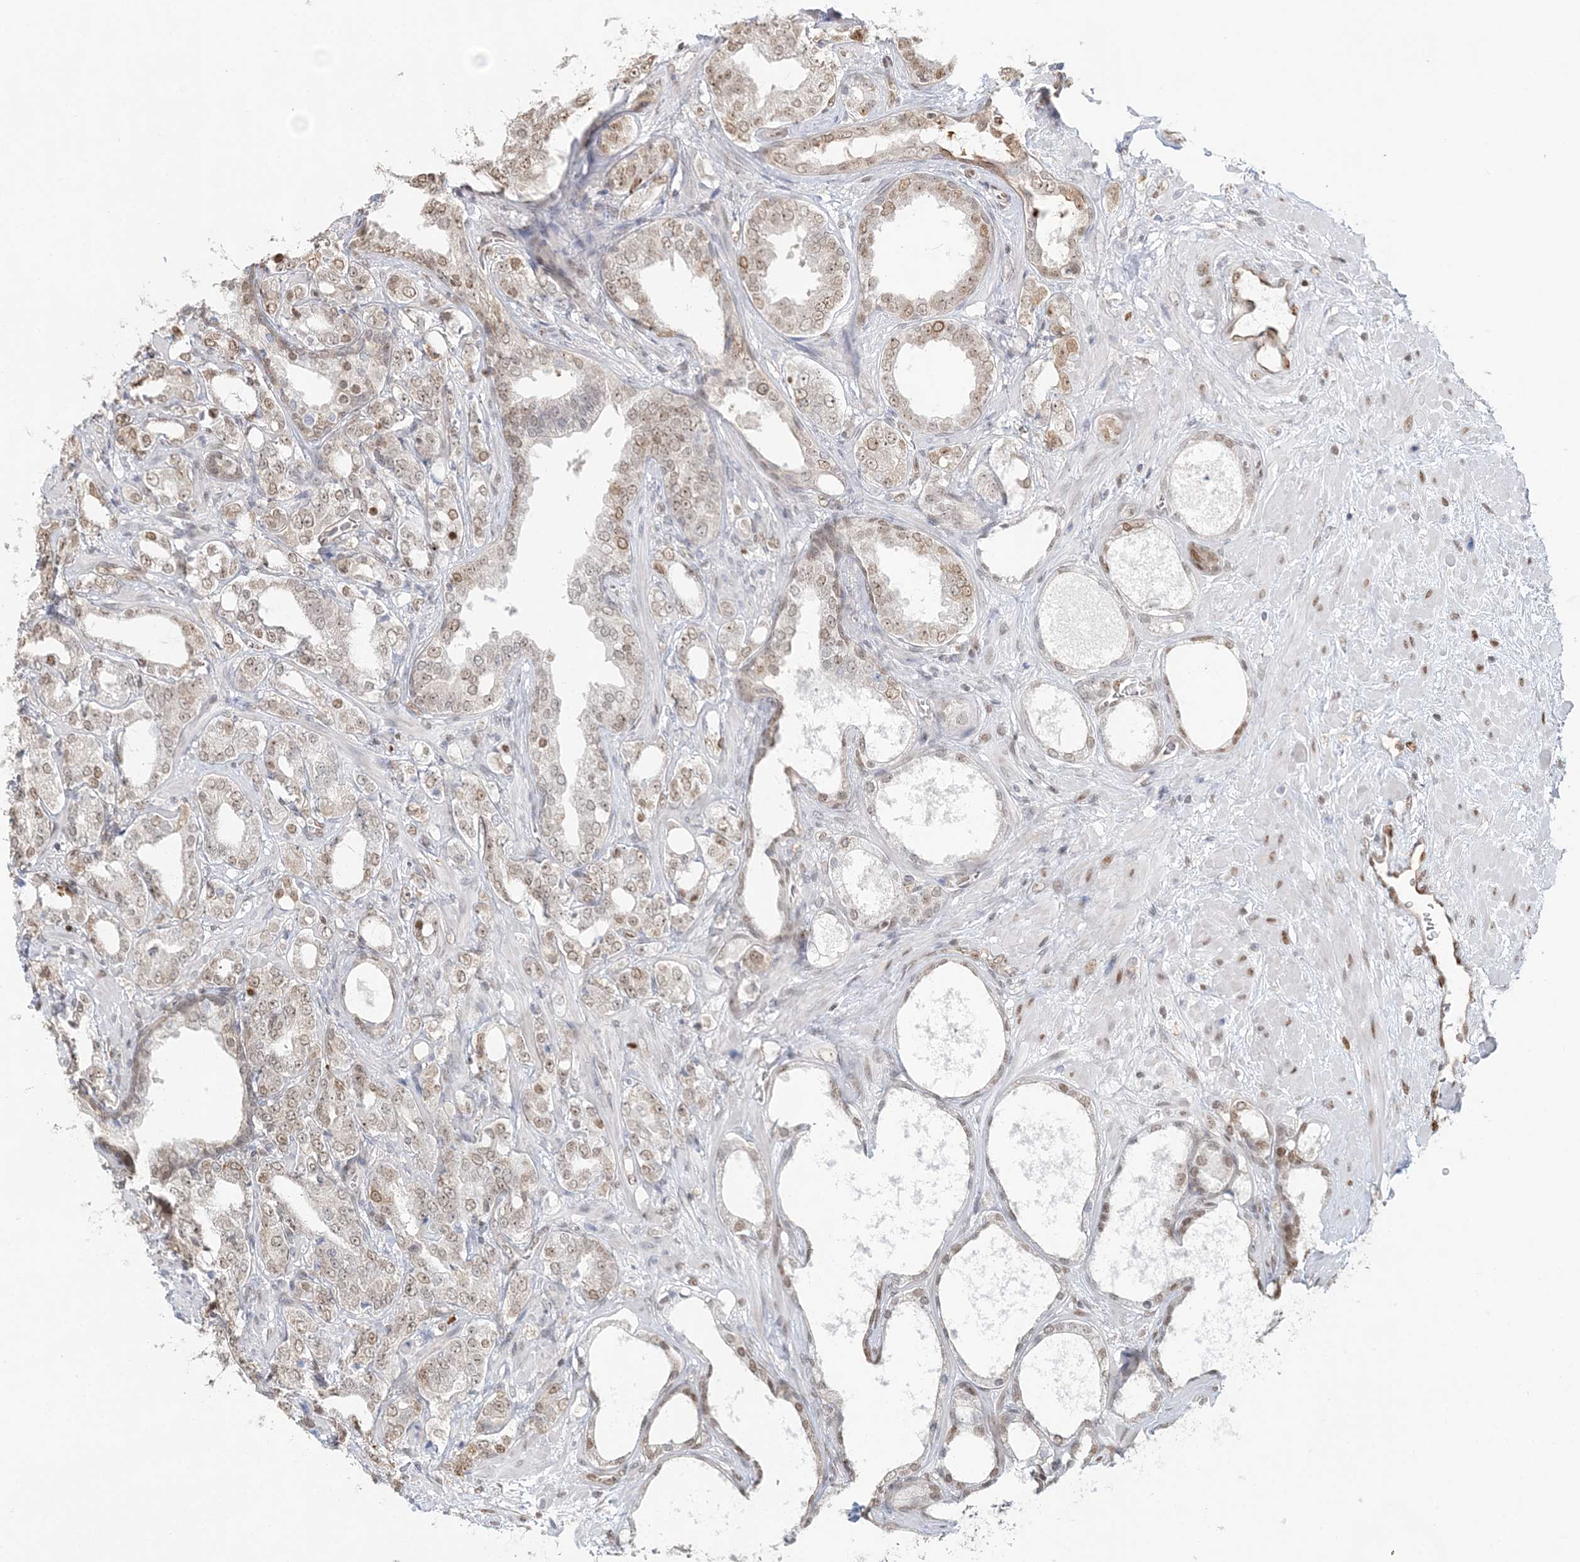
{"staining": {"intensity": "weak", "quantity": "25%-75%", "location": "nuclear"}, "tissue": "prostate cancer", "cell_type": "Tumor cells", "image_type": "cancer", "snomed": [{"axis": "morphology", "description": "Adenocarcinoma, High grade"}, {"axis": "topography", "description": "Prostate"}], "caption": "Human adenocarcinoma (high-grade) (prostate) stained with a brown dye demonstrates weak nuclear positive staining in about 25%-75% of tumor cells.", "gene": "SUMO2", "patient": {"sex": "male", "age": 64}}